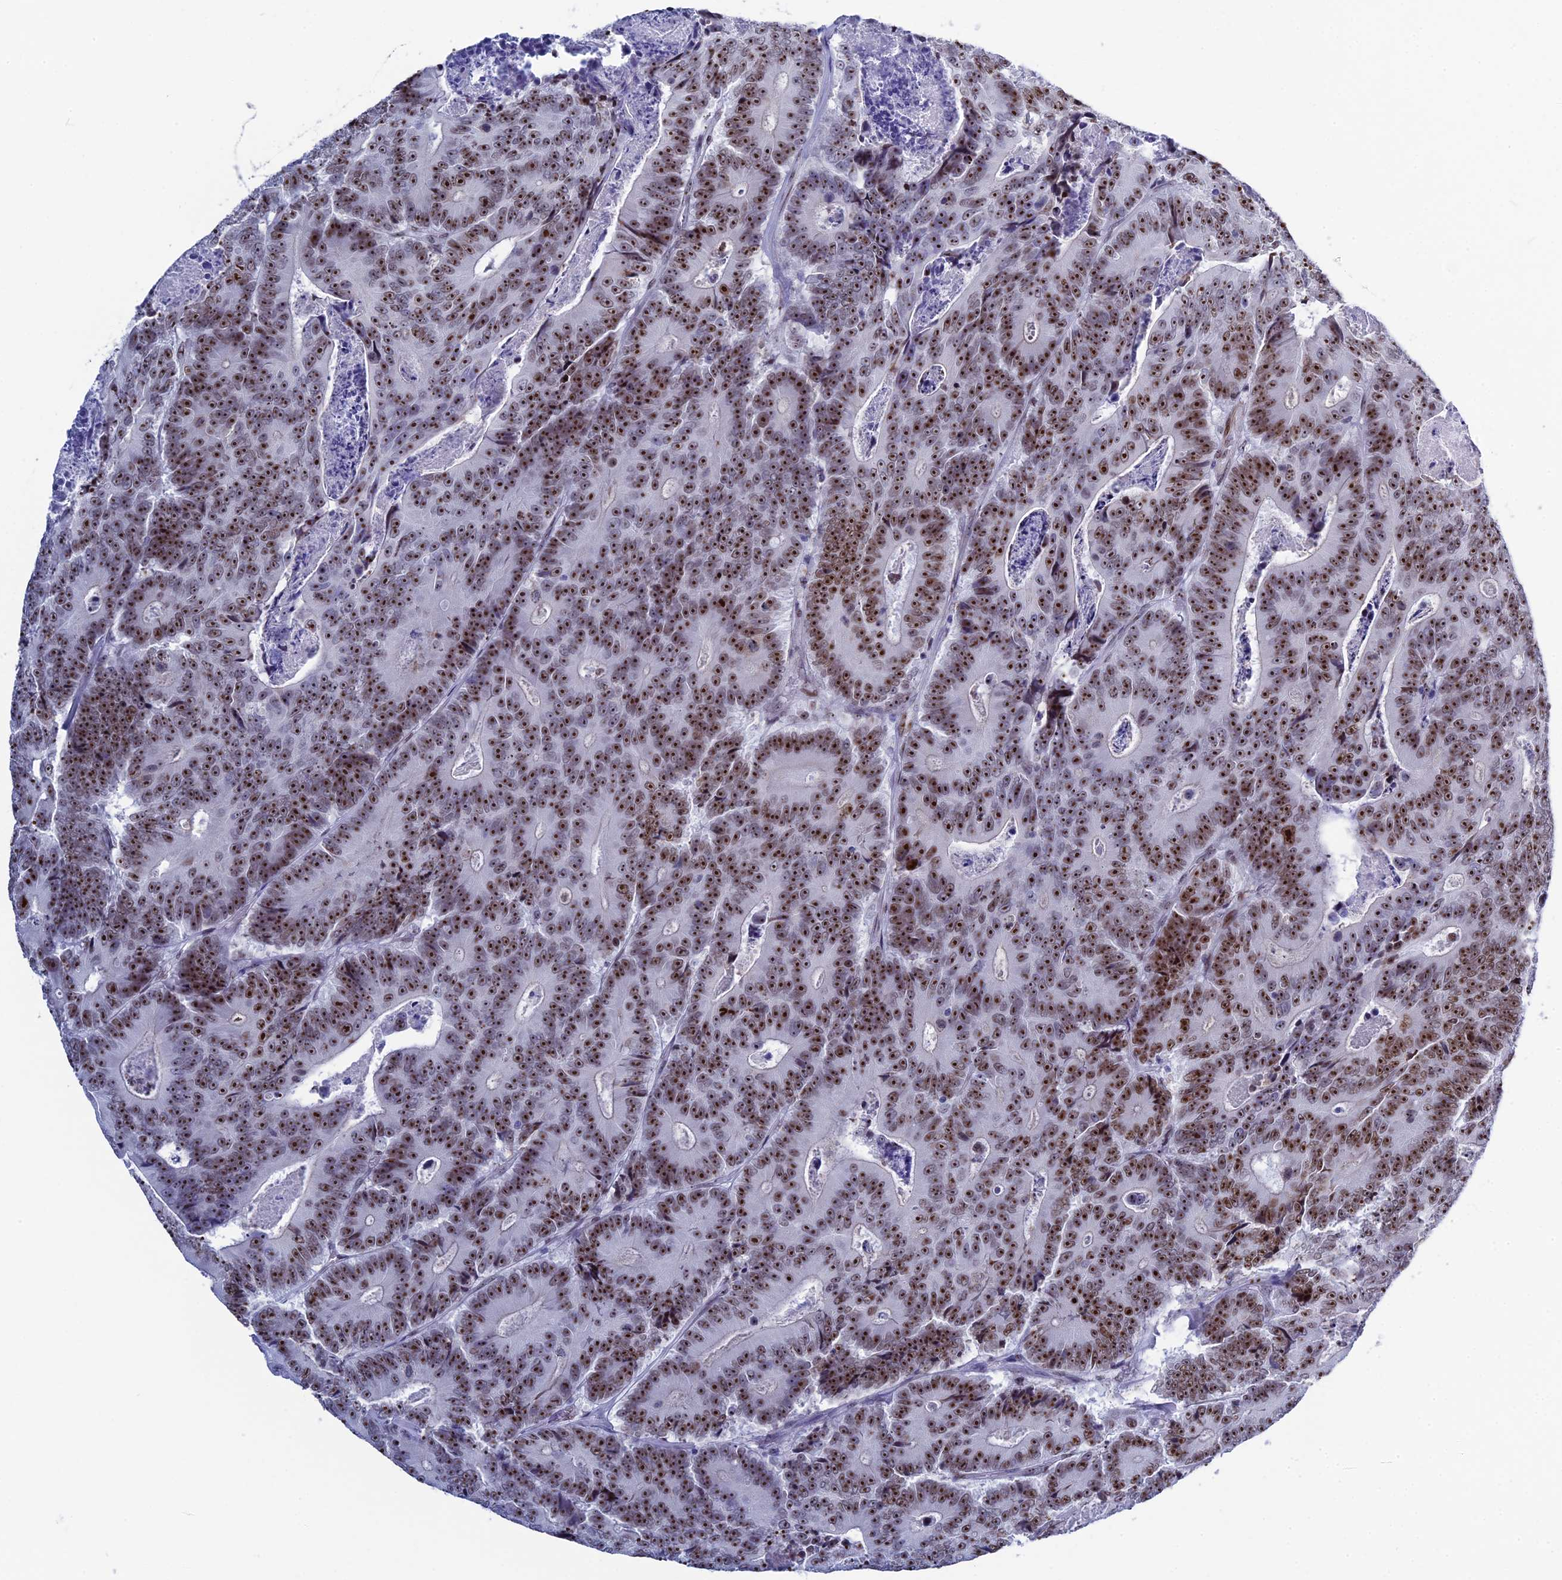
{"staining": {"intensity": "strong", "quantity": ">75%", "location": "nuclear"}, "tissue": "colorectal cancer", "cell_type": "Tumor cells", "image_type": "cancer", "snomed": [{"axis": "morphology", "description": "Adenocarcinoma, NOS"}, {"axis": "topography", "description": "Colon"}], "caption": "A brown stain highlights strong nuclear staining of a protein in human colorectal cancer tumor cells. The staining was performed using DAB to visualize the protein expression in brown, while the nuclei were stained in blue with hematoxylin (Magnification: 20x).", "gene": "CCDC86", "patient": {"sex": "male", "age": 83}}